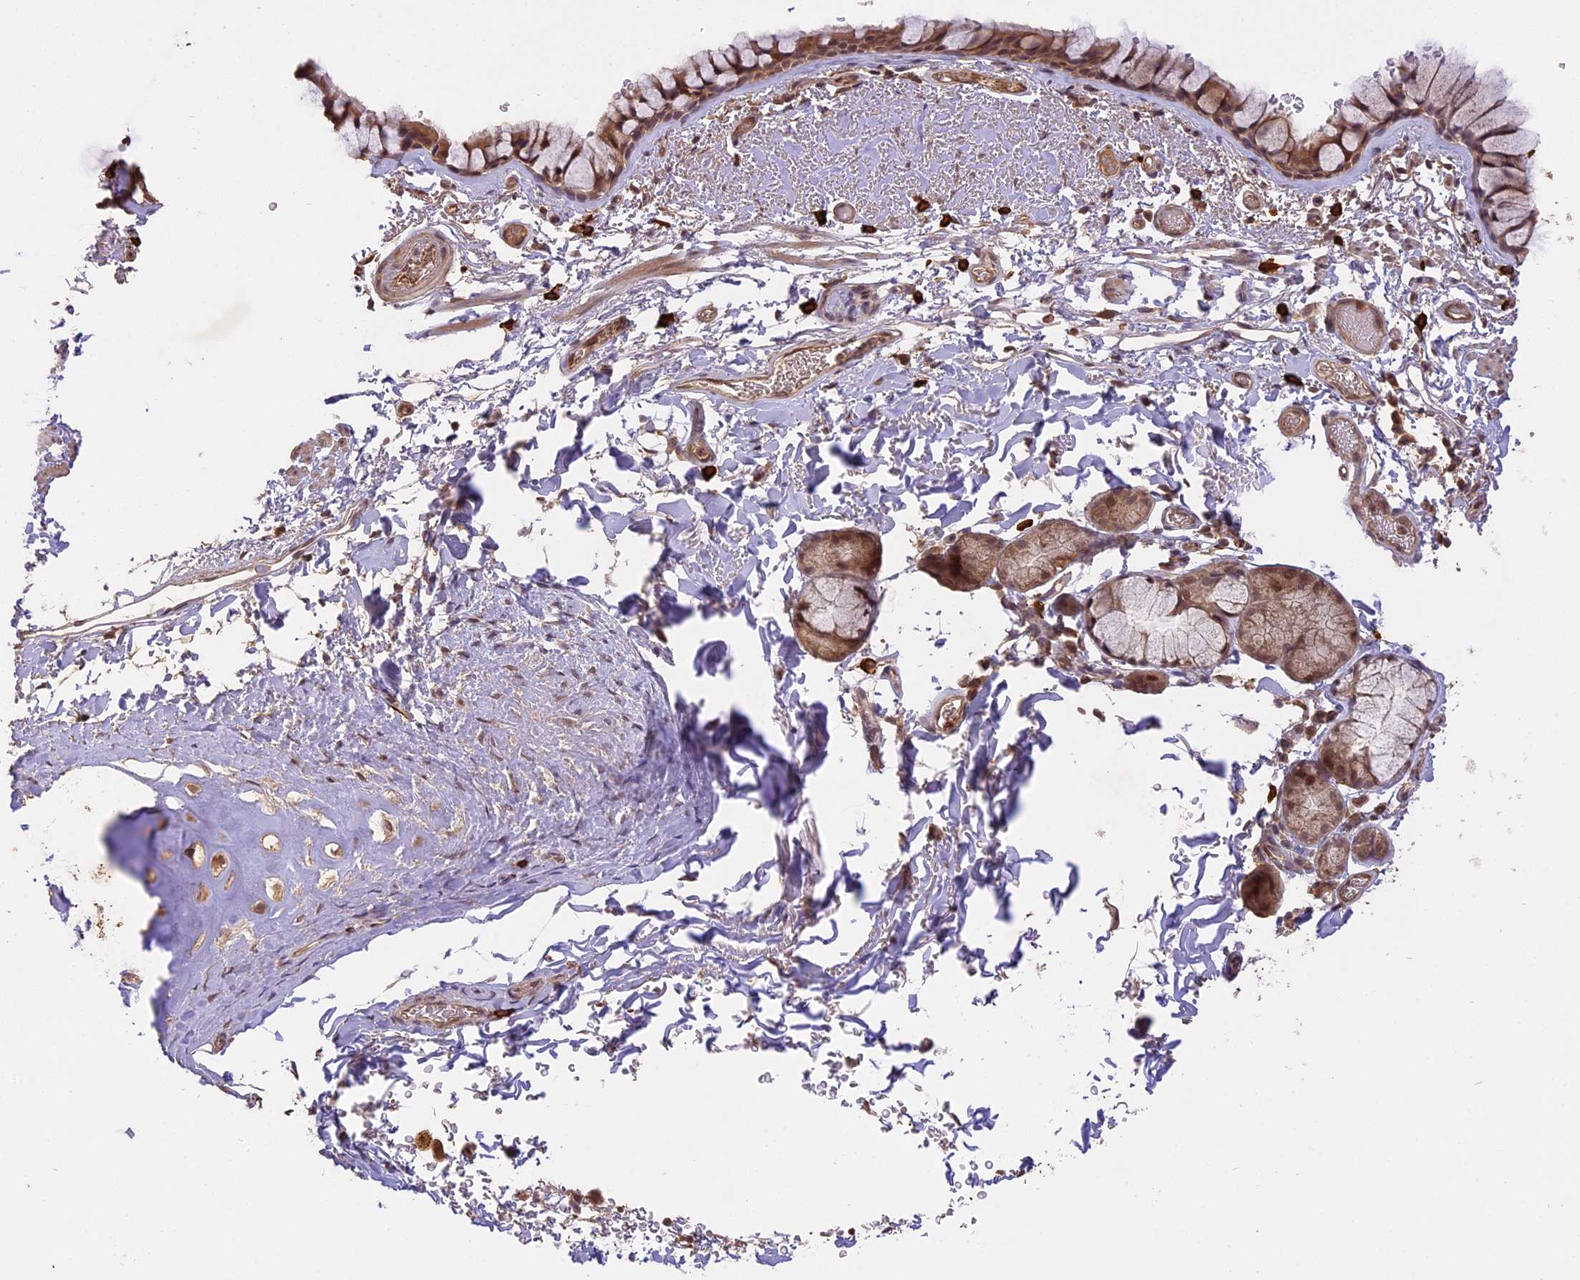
{"staining": {"intensity": "moderate", "quantity": ">75%", "location": "cytoplasmic/membranous,nuclear"}, "tissue": "bronchus", "cell_type": "Respiratory epithelial cells", "image_type": "normal", "snomed": [{"axis": "morphology", "description": "Normal tissue, NOS"}, {"axis": "topography", "description": "Bronchus"}], "caption": "Protein expression analysis of unremarkable human bronchus reveals moderate cytoplasmic/membranous,nuclear staining in about >75% of respiratory epithelial cells. Nuclei are stained in blue.", "gene": "TIGD7", "patient": {"sex": "male", "age": 65}}